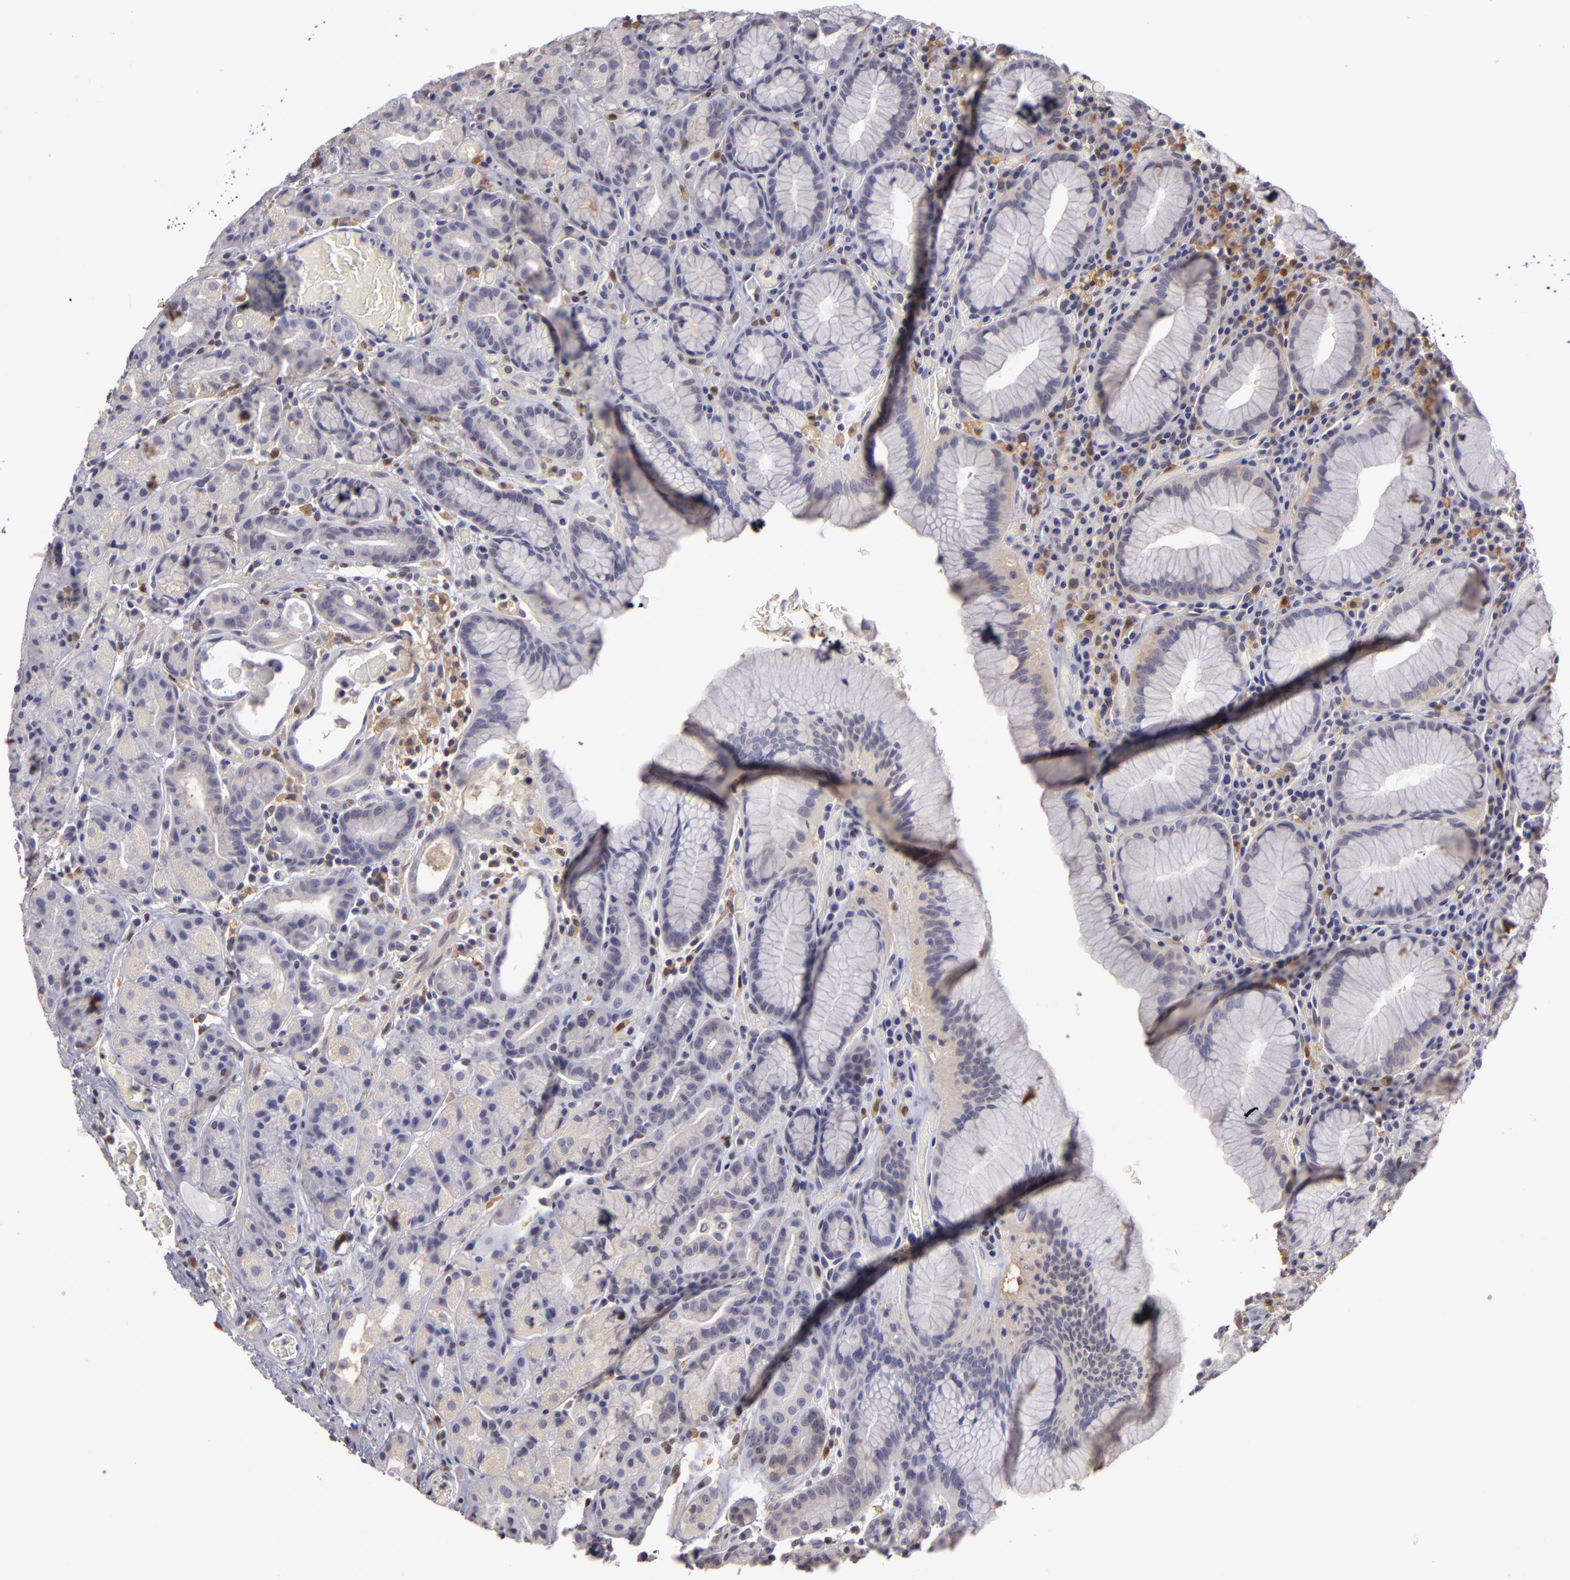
{"staining": {"intensity": "negative", "quantity": "none", "location": "none"}, "tissue": "stomach", "cell_type": "Glandular cells", "image_type": "normal", "snomed": [{"axis": "morphology", "description": "Normal tissue, NOS"}, {"axis": "topography", "description": "Stomach, lower"}], "caption": "High magnification brightfield microscopy of normal stomach stained with DAB (3,3'-diaminobenzidine) (brown) and counterstained with hematoxylin (blue): glandular cells show no significant expression.", "gene": "GNPDA1", "patient": {"sex": "male", "age": 58}}